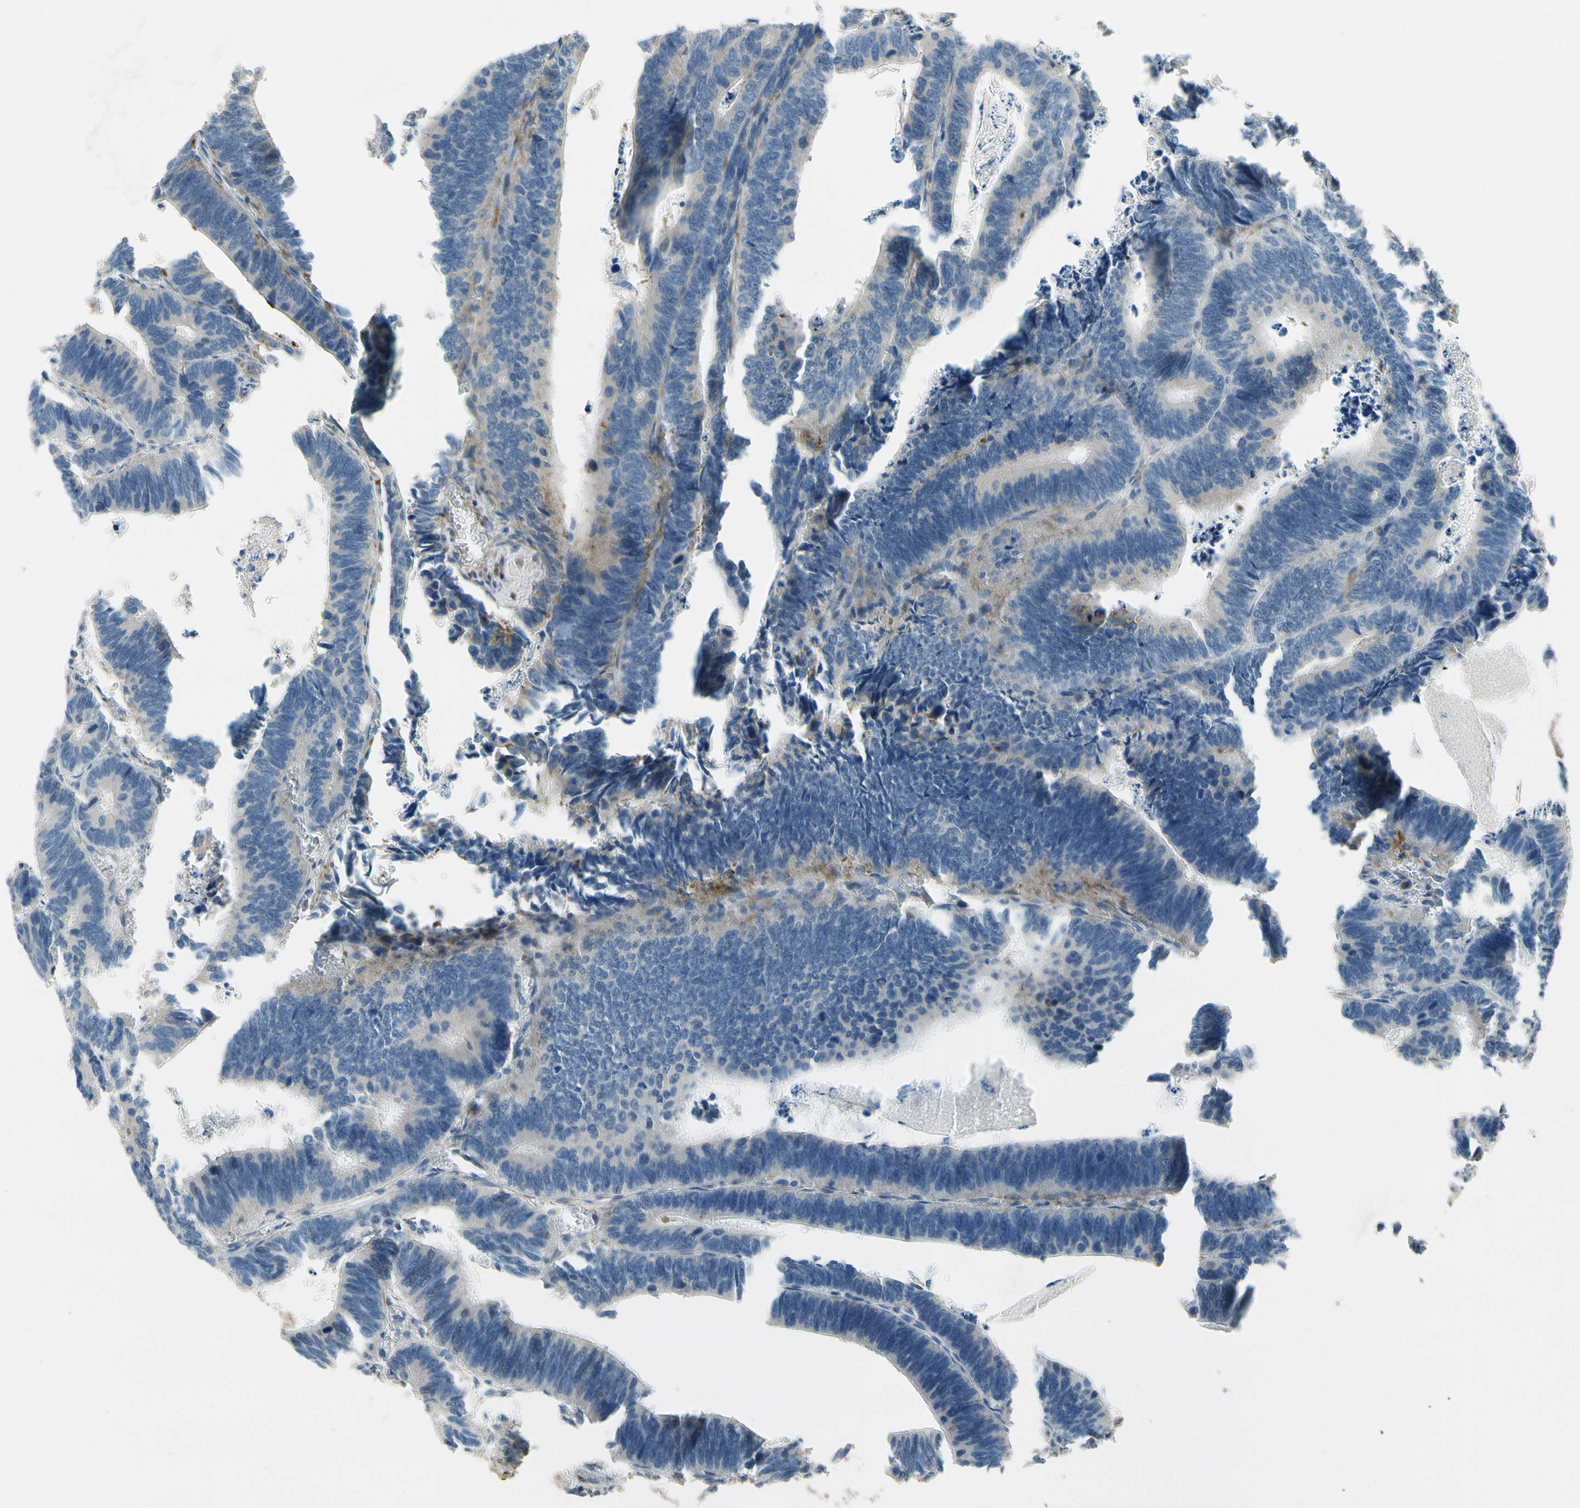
{"staining": {"intensity": "negative", "quantity": "none", "location": "none"}, "tissue": "colorectal cancer", "cell_type": "Tumor cells", "image_type": "cancer", "snomed": [{"axis": "morphology", "description": "Adenocarcinoma, NOS"}, {"axis": "topography", "description": "Colon"}], "caption": "Photomicrograph shows no protein staining in tumor cells of colorectal cancer tissue.", "gene": "MST1R", "patient": {"sex": "male", "age": 72}}